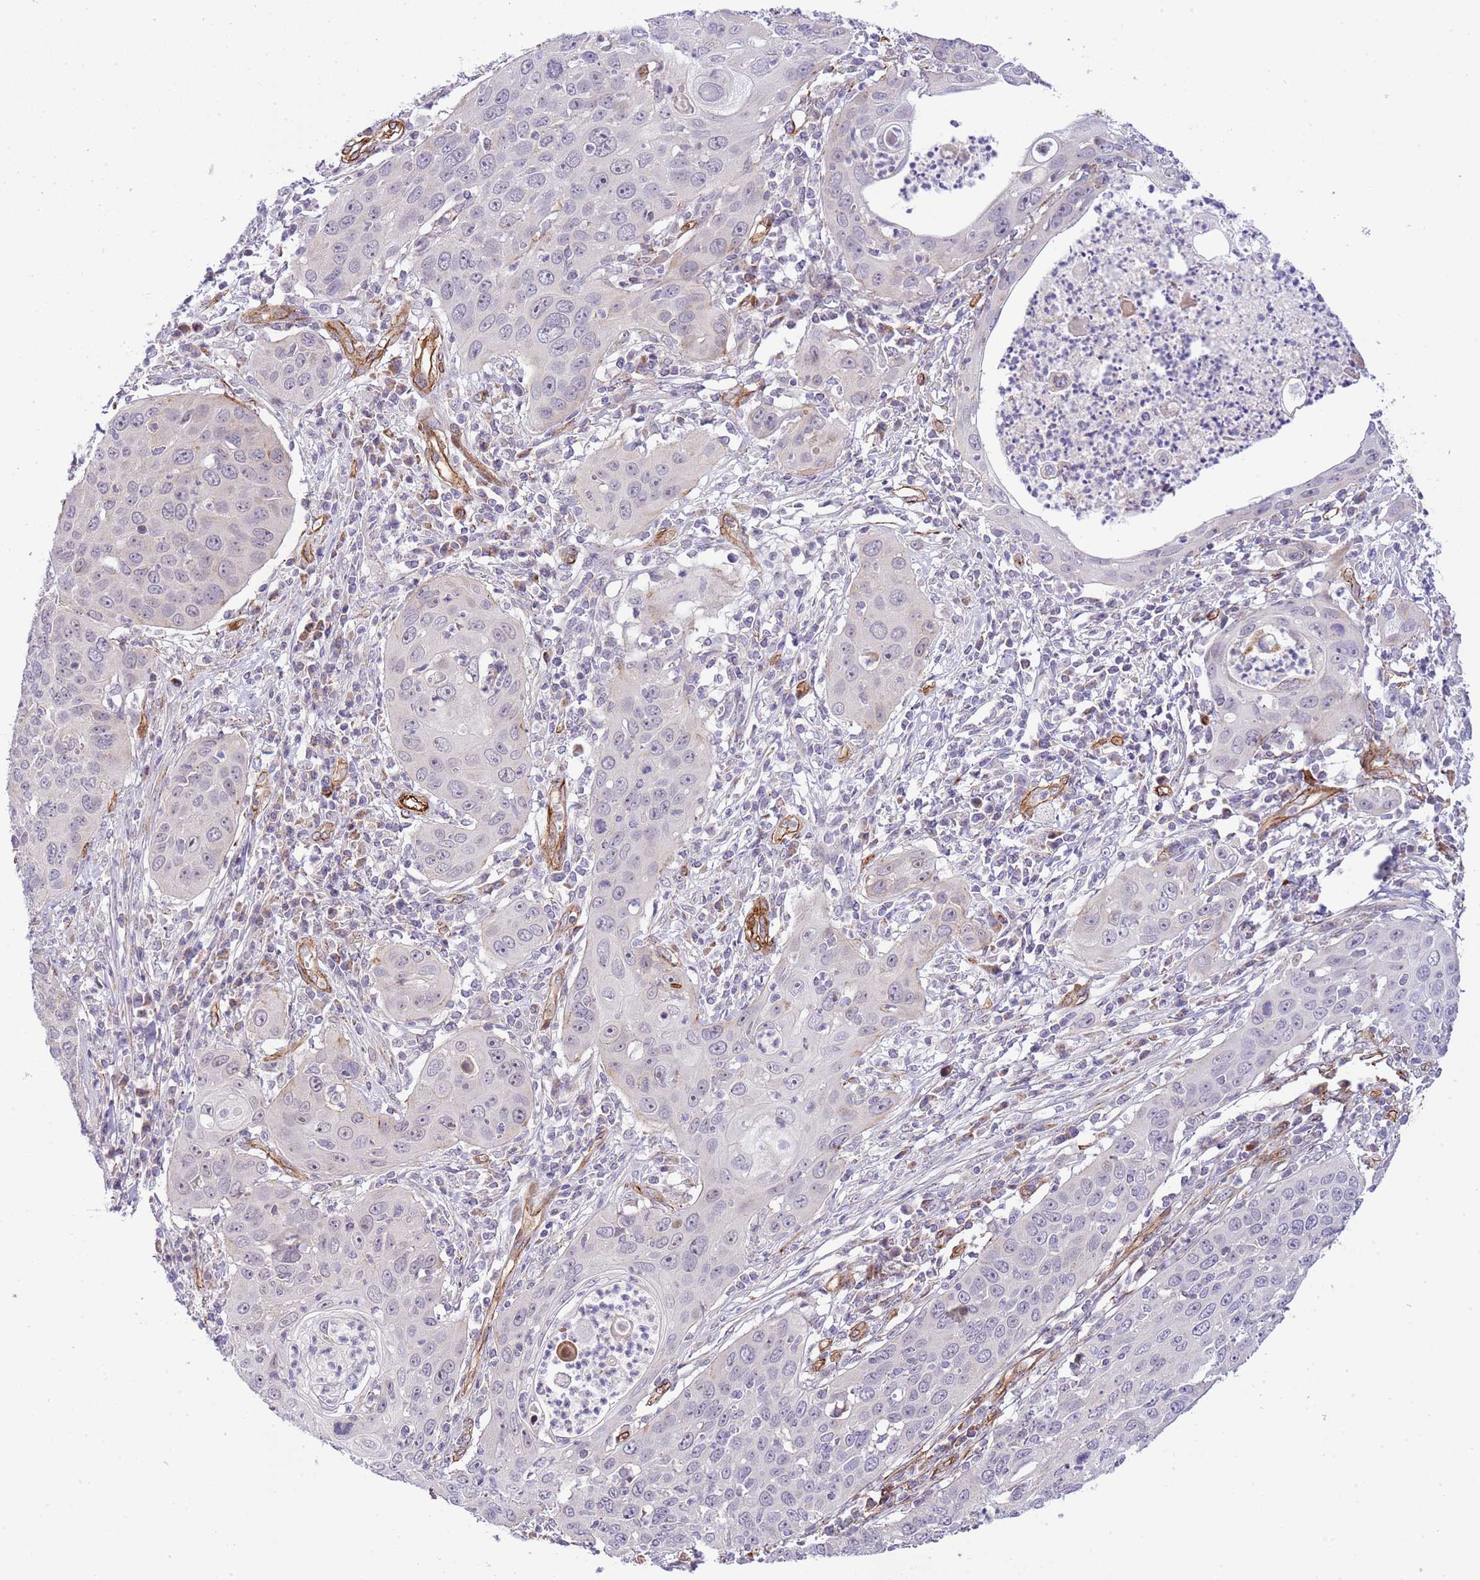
{"staining": {"intensity": "negative", "quantity": "none", "location": "none"}, "tissue": "cervical cancer", "cell_type": "Tumor cells", "image_type": "cancer", "snomed": [{"axis": "morphology", "description": "Squamous cell carcinoma, NOS"}, {"axis": "topography", "description": "Cervix"}], "caption": "Tumor cells show no significant expression in cervical cancer (squamous cell carcinoma). The staining is performed using DAB (3,3'-diaminobenzidine) brown chromogen with nuclei counter-stained in using hematoxylin.", "gene": "NEK3", "patient": {"sex": "female", "age": 36}}